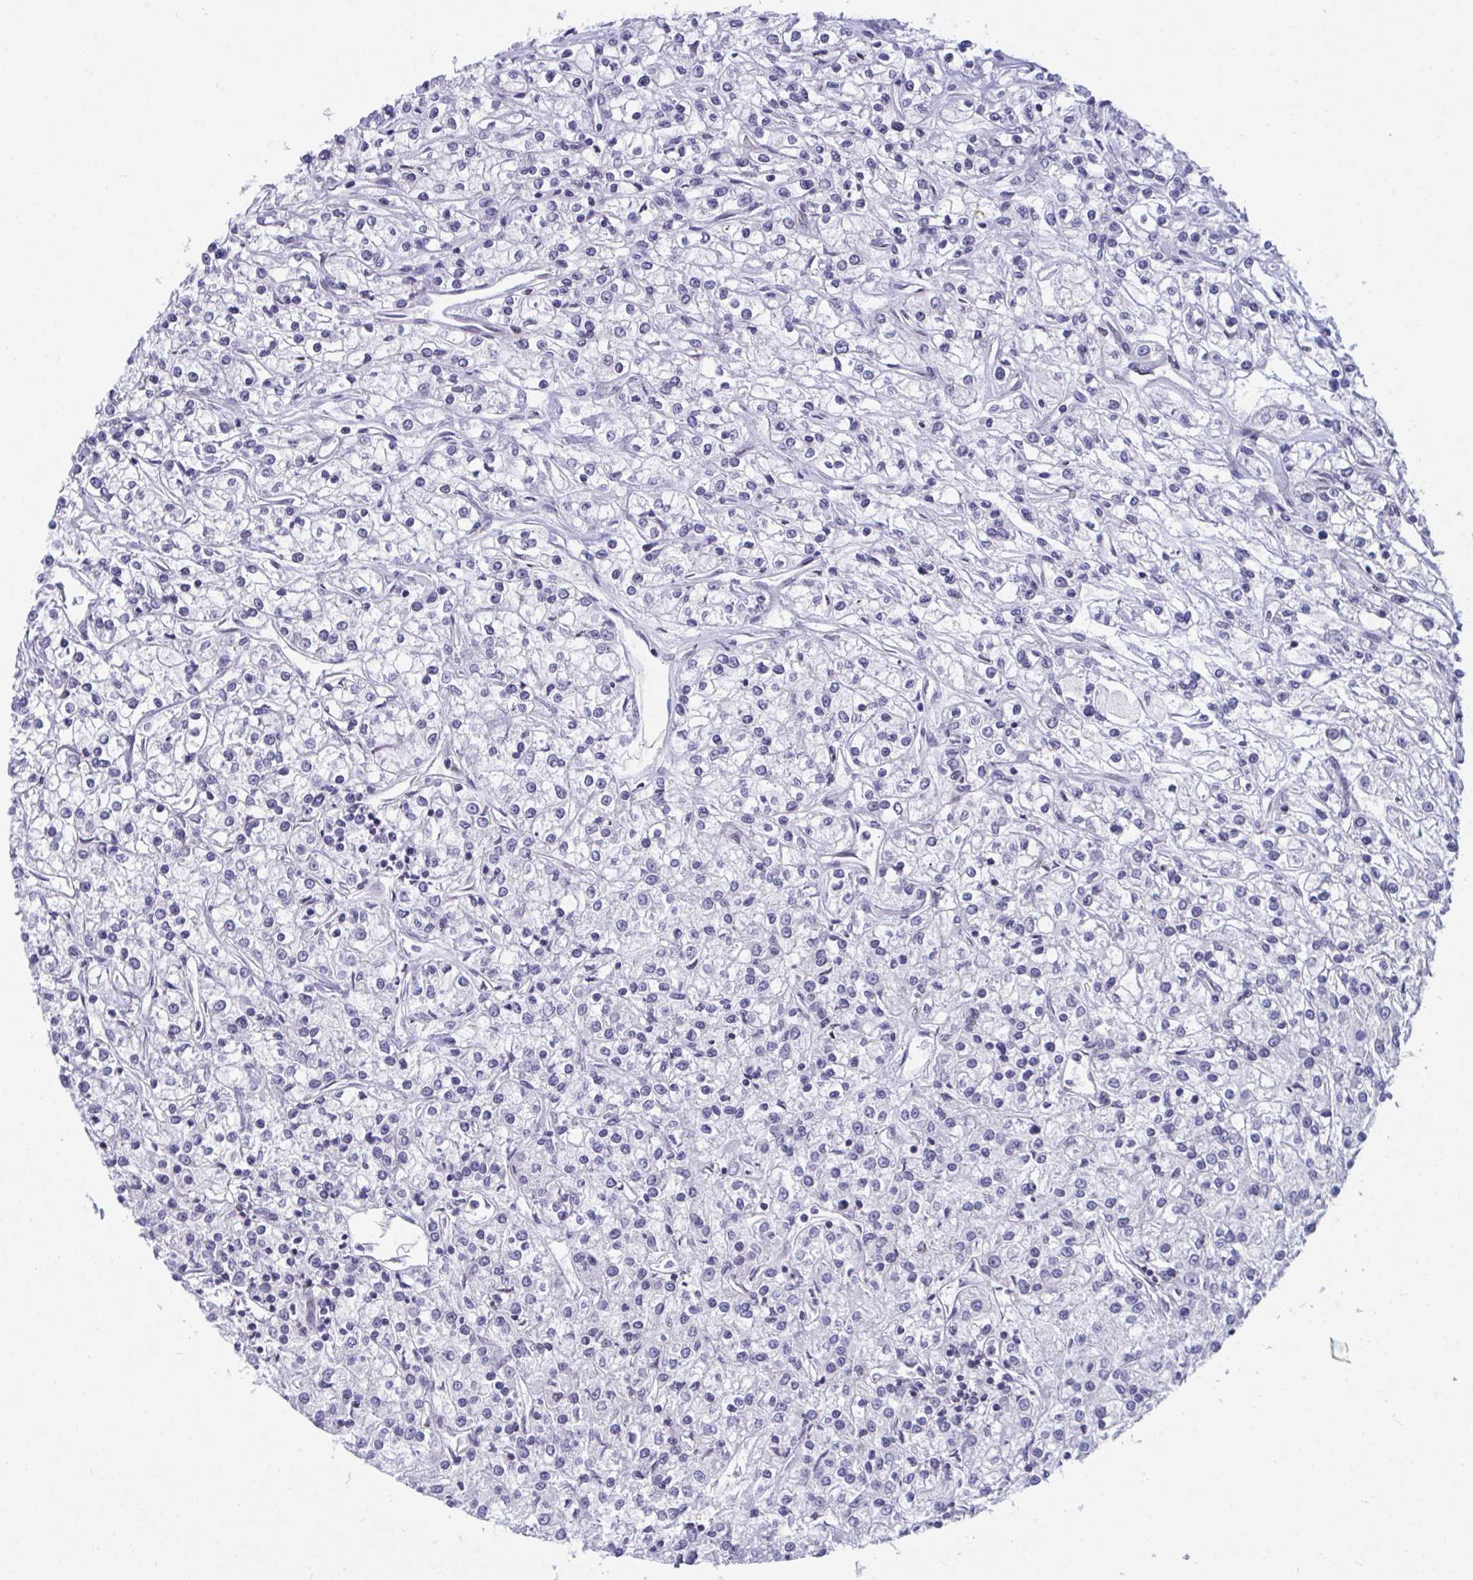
{"staining": {"intensity": "negative", "quantity": "none", "location": "none"}, "tissue": "renal cancer", "cell_type": "Tumor cells", "image_type": "cancer", "snomed": [{"axis": "morphology", "description": "Adenocarcinoma, NOS"}, {"axis": "topography", "description": "Kidney"}], "caption": "There is no significant expression in tumor cells of adenocarcinoma (renal). (IHC, brightfield microscopy, high magnification).", "gene": "BMAL2", "patient": {"sex": "female", "age": 59}}